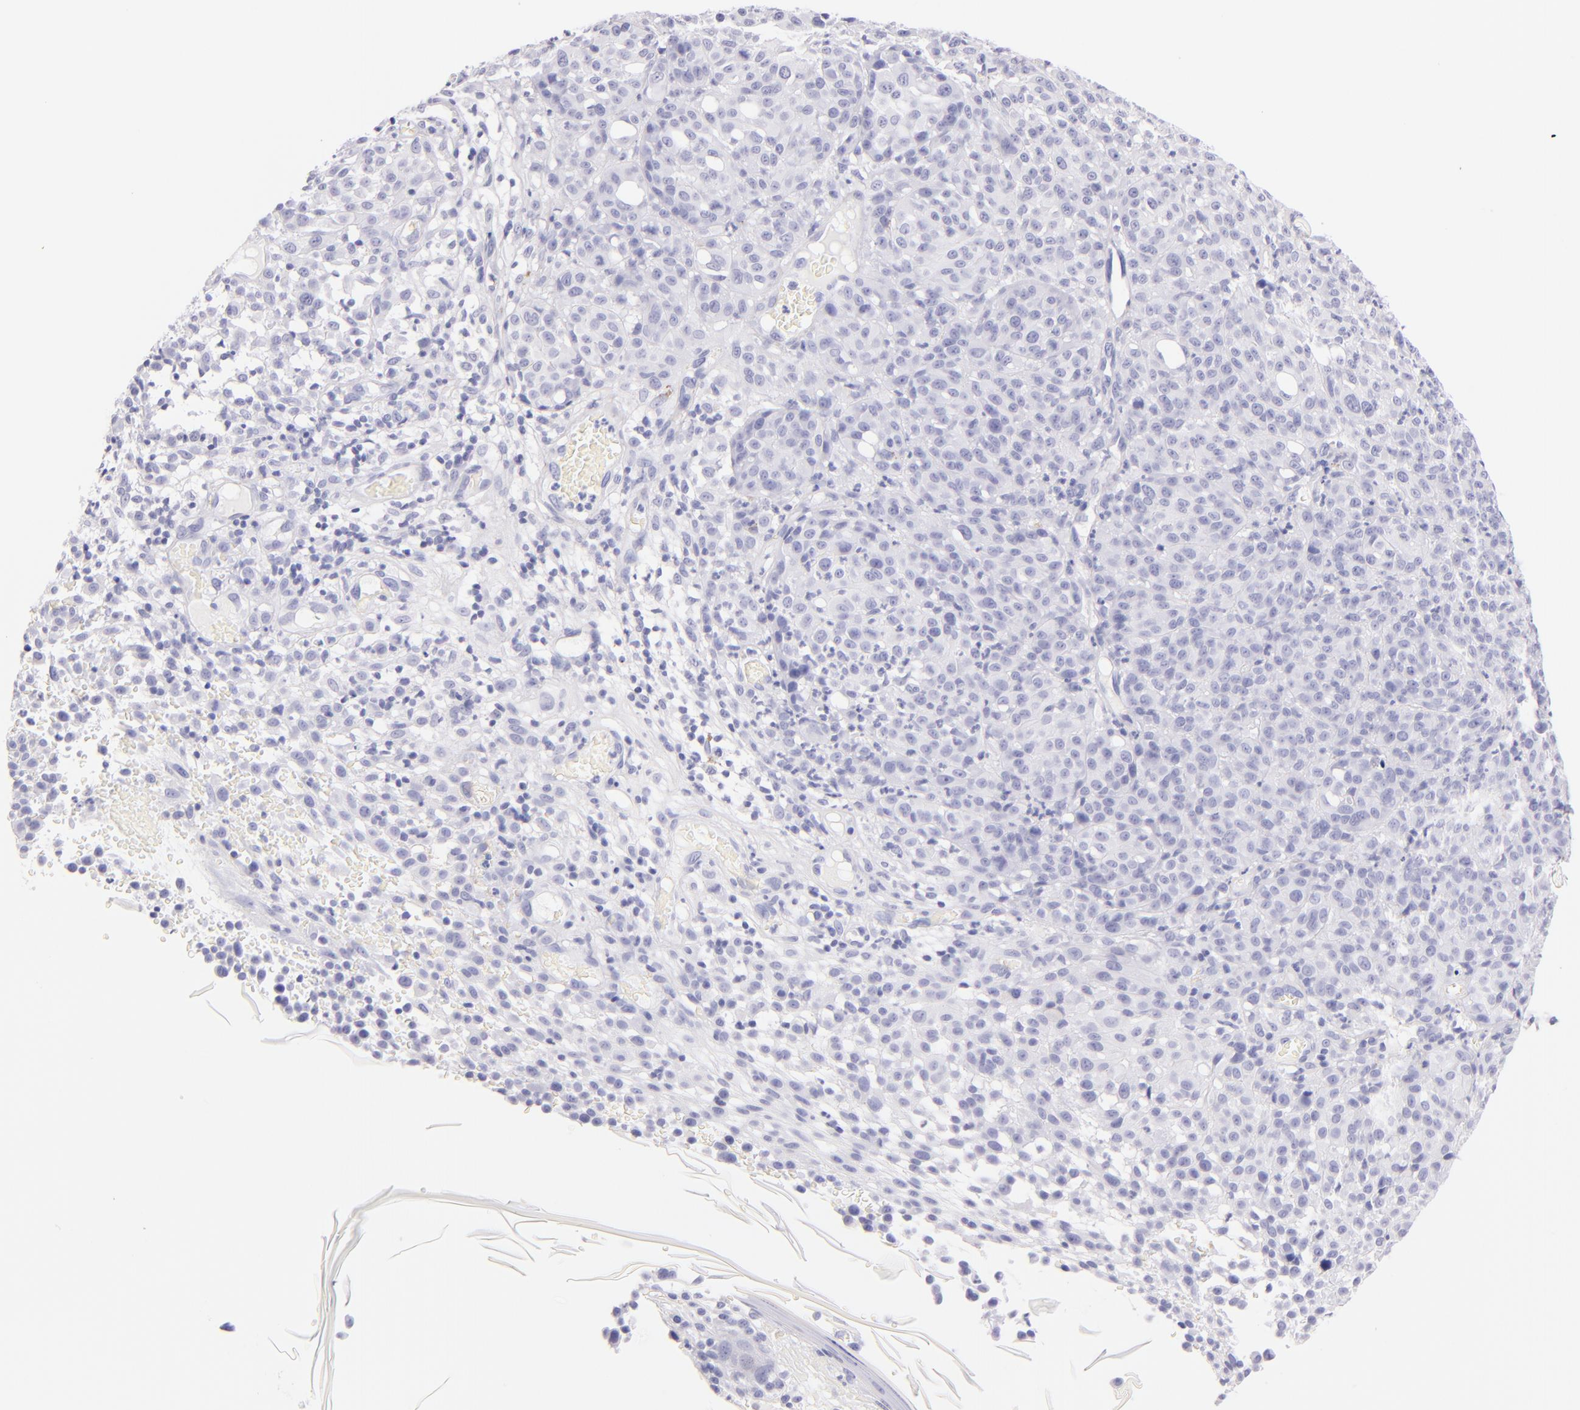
{"staining": {"intensity": "negative", "quantity": "none", "location": "none"}, "tissue": "melanoma", "cell_type": "Tumor cells", "image_type": "cancer", "snomed": [{"axis": "morphology", "description": "Malignant melanoma, NOS"}, {"axis": "topography", "description": "Skin"}], "caption": "Malignant melanoma was stained to show a protein in brown. There is no significant staining in tumor cells.", "gene": "SDC1", "patient": {"sex": "female", "age": 49}}